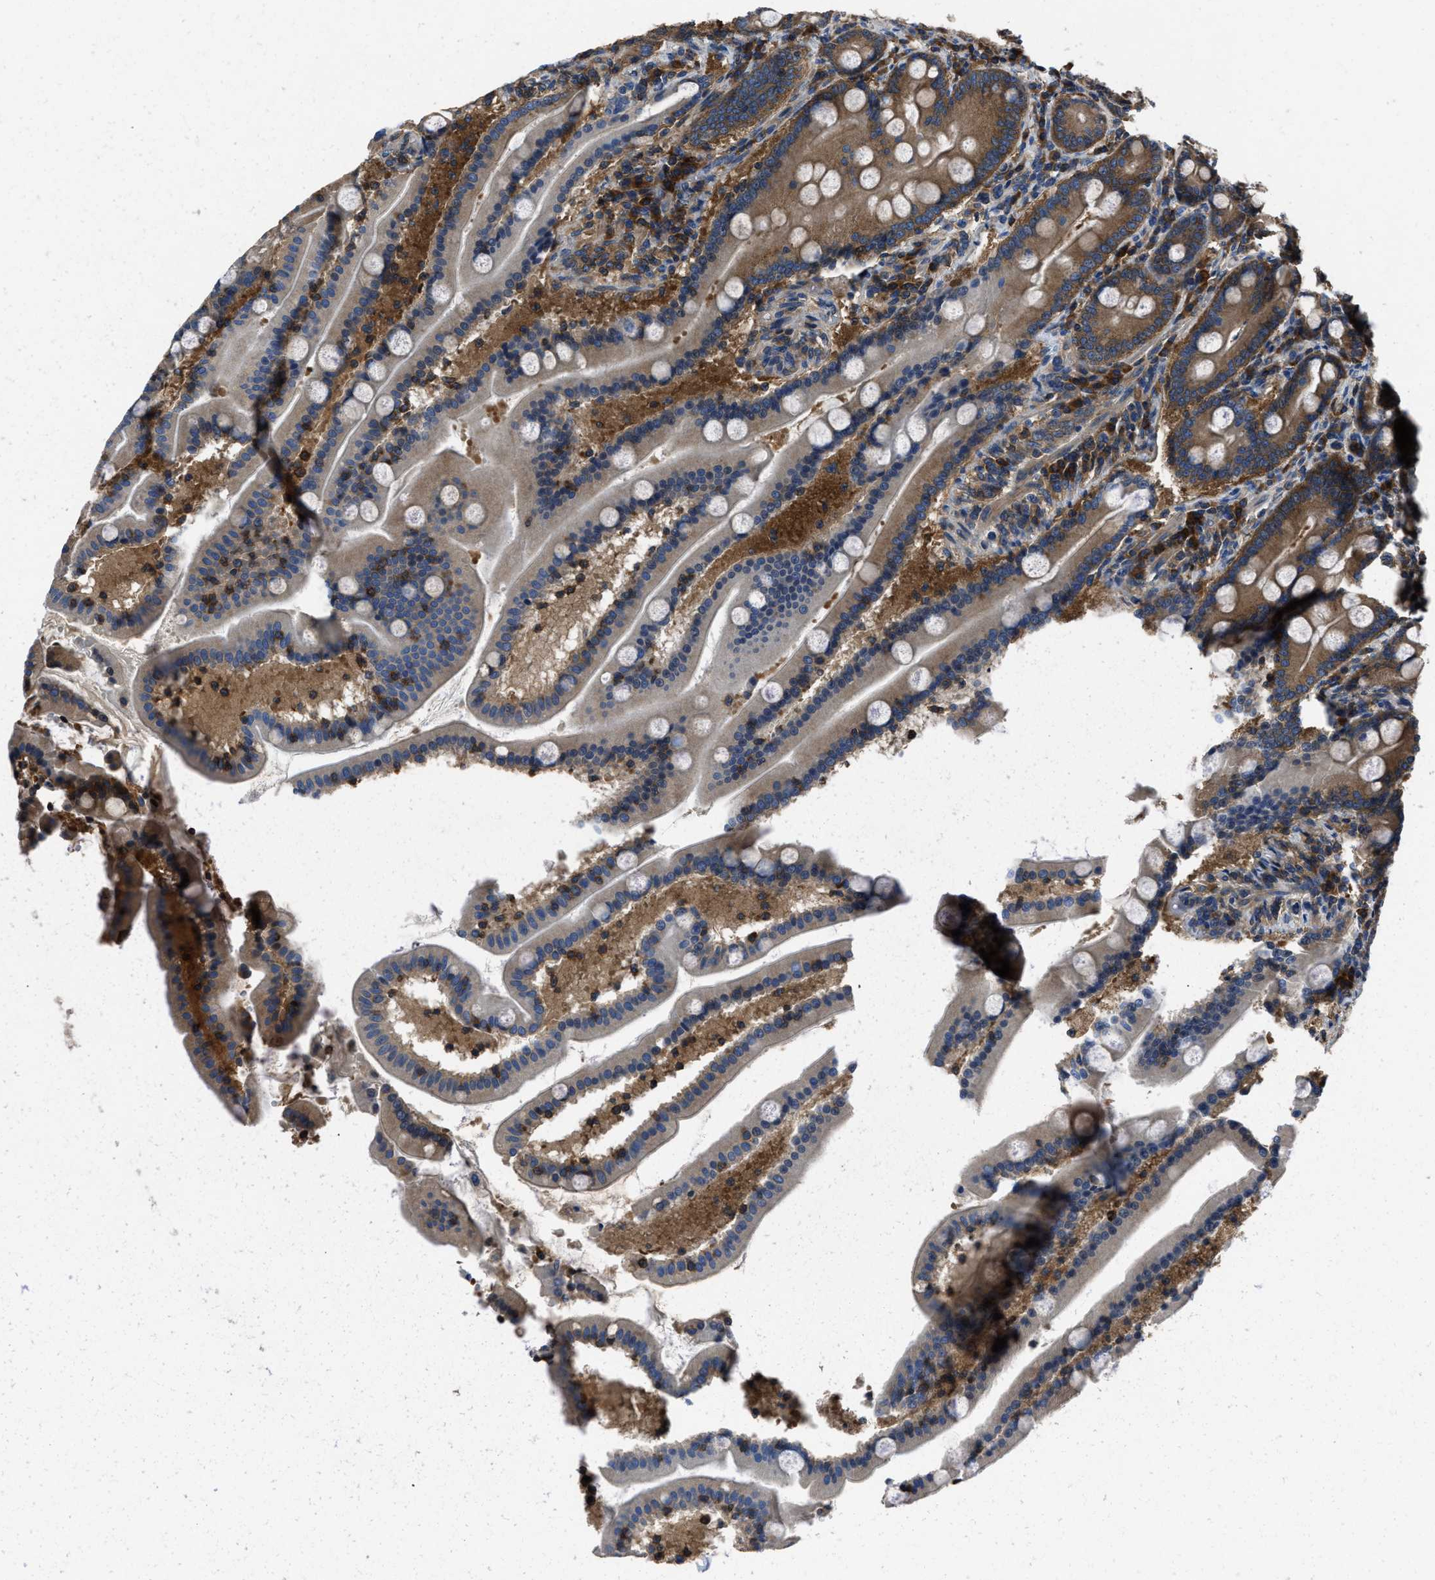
{"staining": {"intensity": "strong", "quantity": "25%-75%", "location": "cytoplasmic/membranous"}, "tissue": "duodenum", "cell_type": "Glandular cells", "image_type": "normal", "snomed": [{"axis": "morphology", "description": "Normal tissue, NOS"}, {"axis": "topography", "description": "Duodenum"}], "caption": "Immunohistochemical staining of unremarkable duodenum displays strong cytoplasmic/membranous protein staining in about 25%-75% of glandular cells. (brown staining indicates protein expression, while blue staining denotes nuclei).", "gene": "YARS1", "patient": {"sex": "male", "age": 54}}